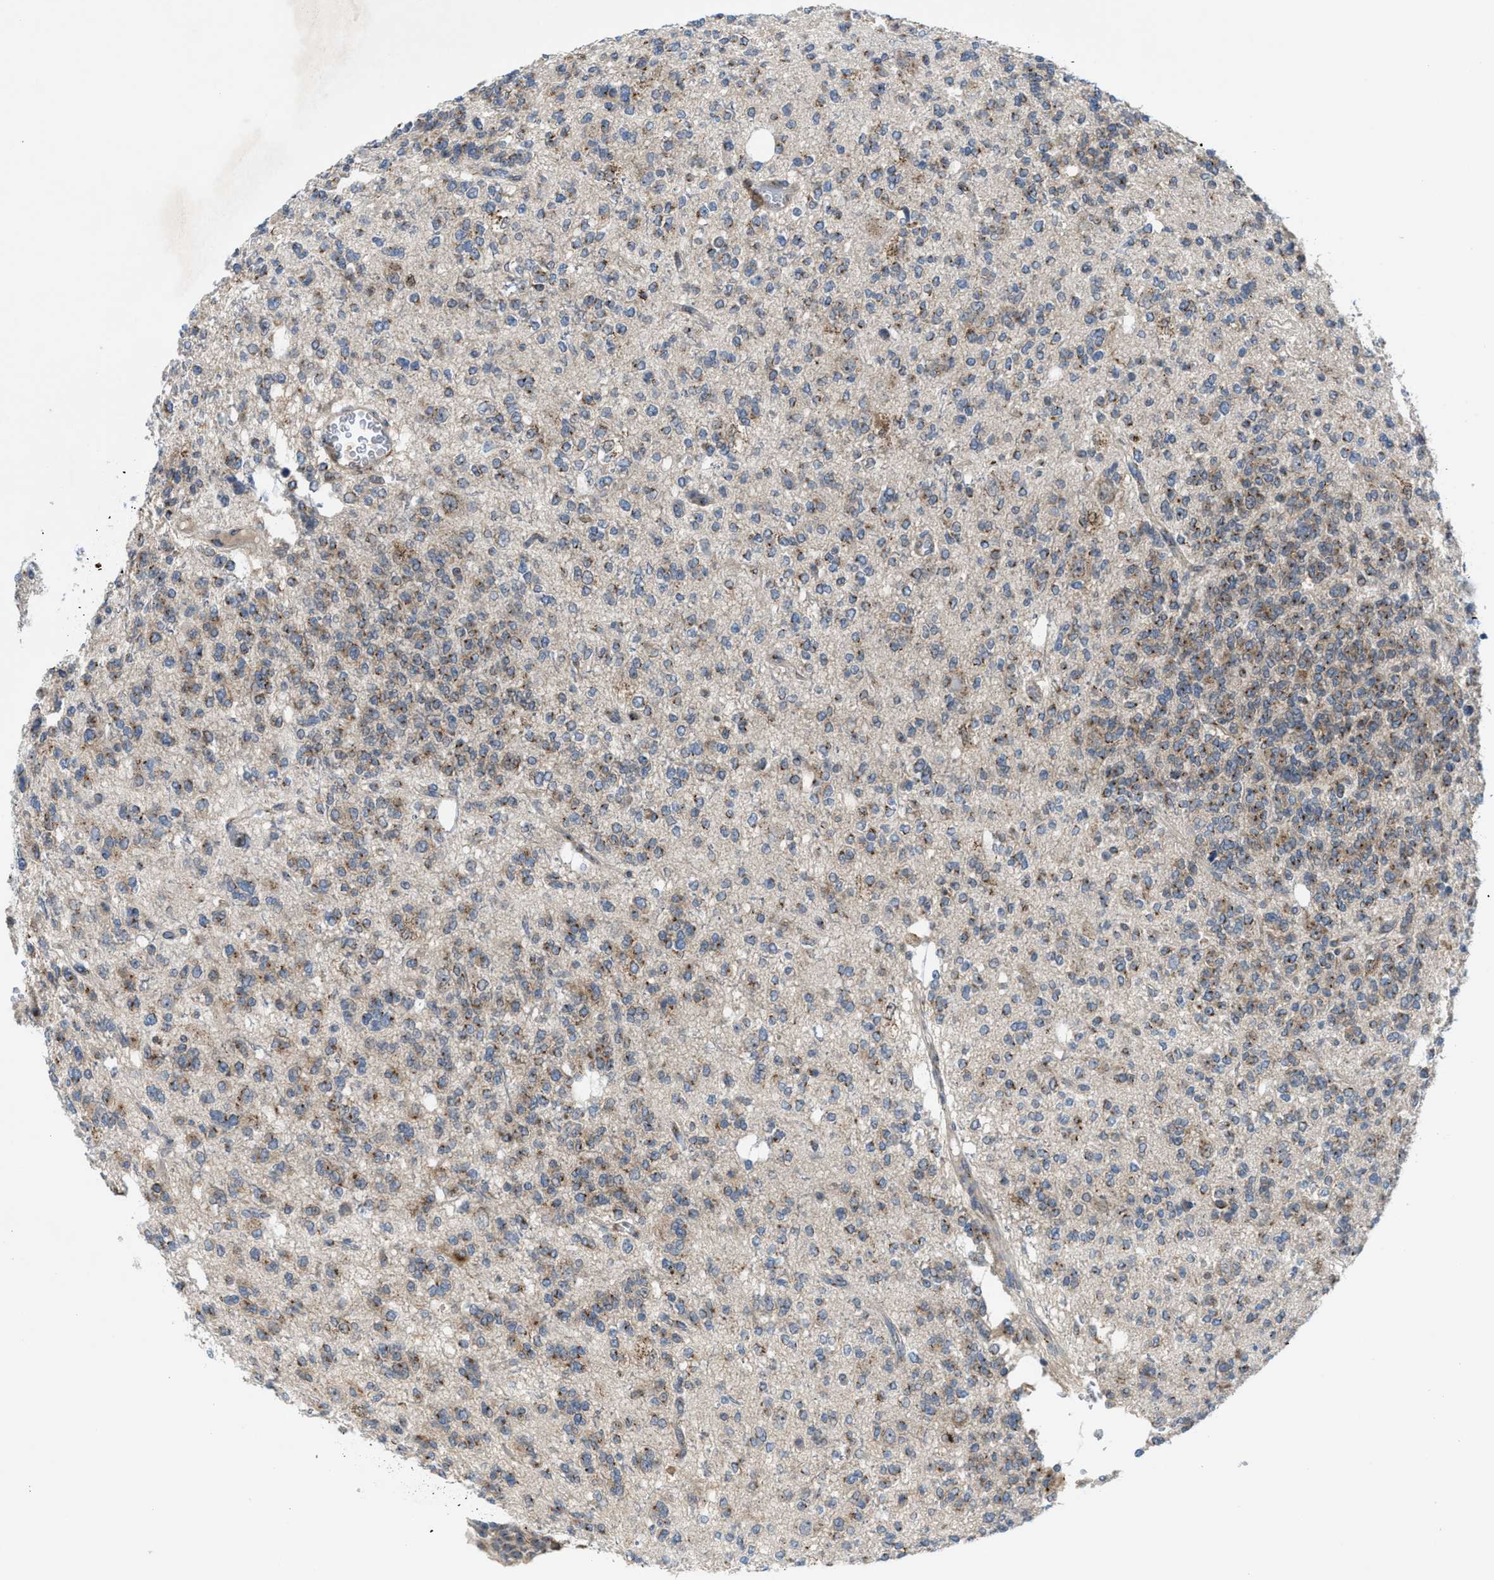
{"staining": {"intensity": "moderate", "quantity": "25%-75%", "location": "cytoplasmic/membranous"}, "tissue": "glioma", "cell_type": "Tumor cells", "image_type": "cancer", "snomed": [{"axis": "morphology", "description": "Glioma, malignant, Low grade"}, {"axis": "topography", "description": "Brain"}], "caption": "High-magnification brightfield microscopy of malignant low-grade glioma stained with DAB (brown) and counterstained with hematoxylin (blue). tumor cells exhibit moderate cytoplasmic/membranous positivity is present in about25%-75% of cells.", "gene": "SLC38A10", "patient": {"sex": "male", "age": 38}}